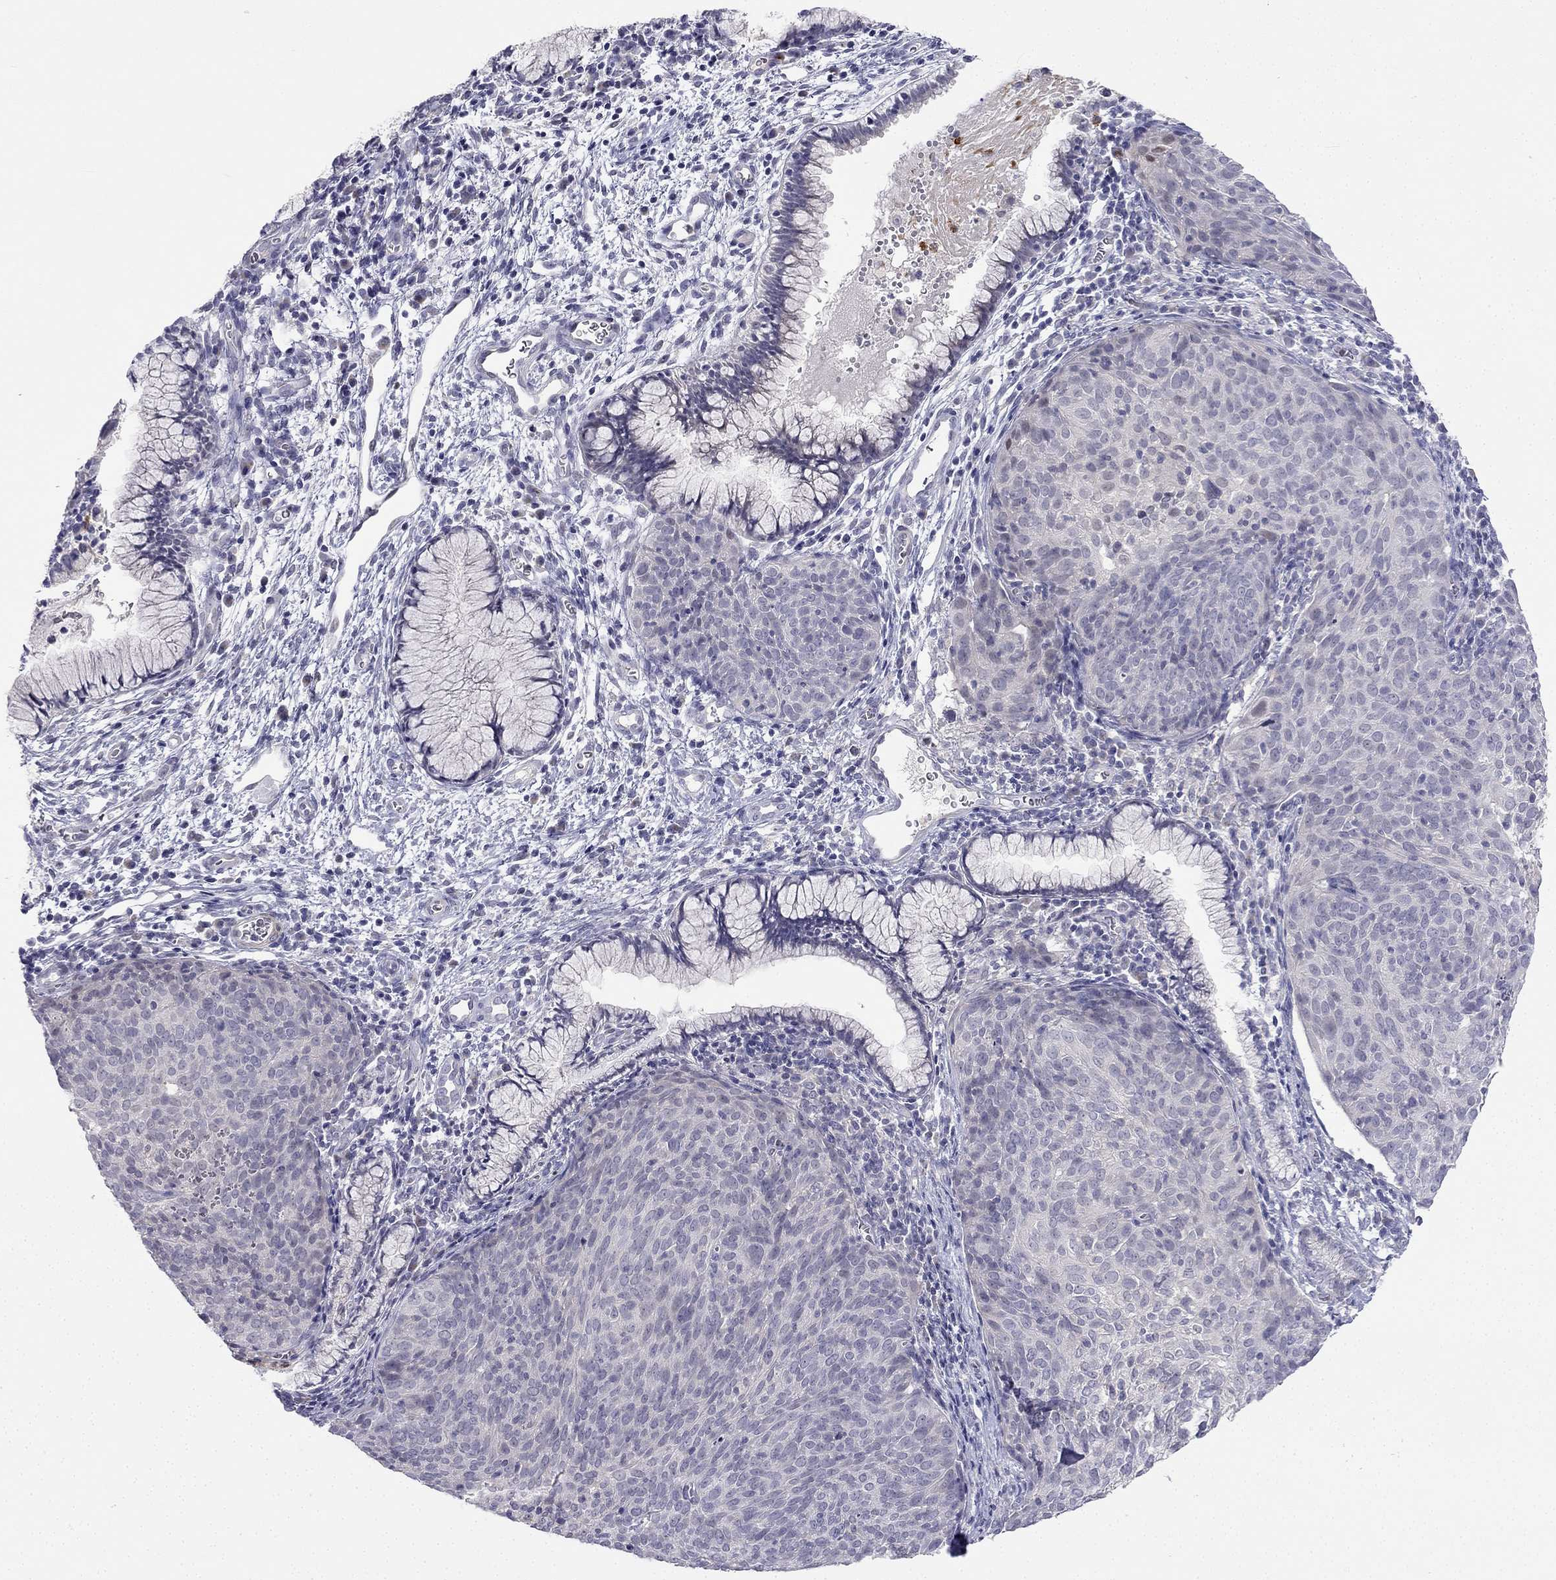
{"staining": {"intensity": "negative", "quantity": "none", "location": "none"}, "tissue": "cervical cancer", "cell_type": "Tumor cells", "image_type": "cancer", "snomed": [{"axis": "morphology", "description": "Squamous cell carcinoma, NOS"}, {"axis": "topography", "description": "Cervix"}], "caption": "There is no significant staining in tumor cells of cervical cancer.", "gene": "C16orf89", "patient": {"sex": "female", "age": 39}}